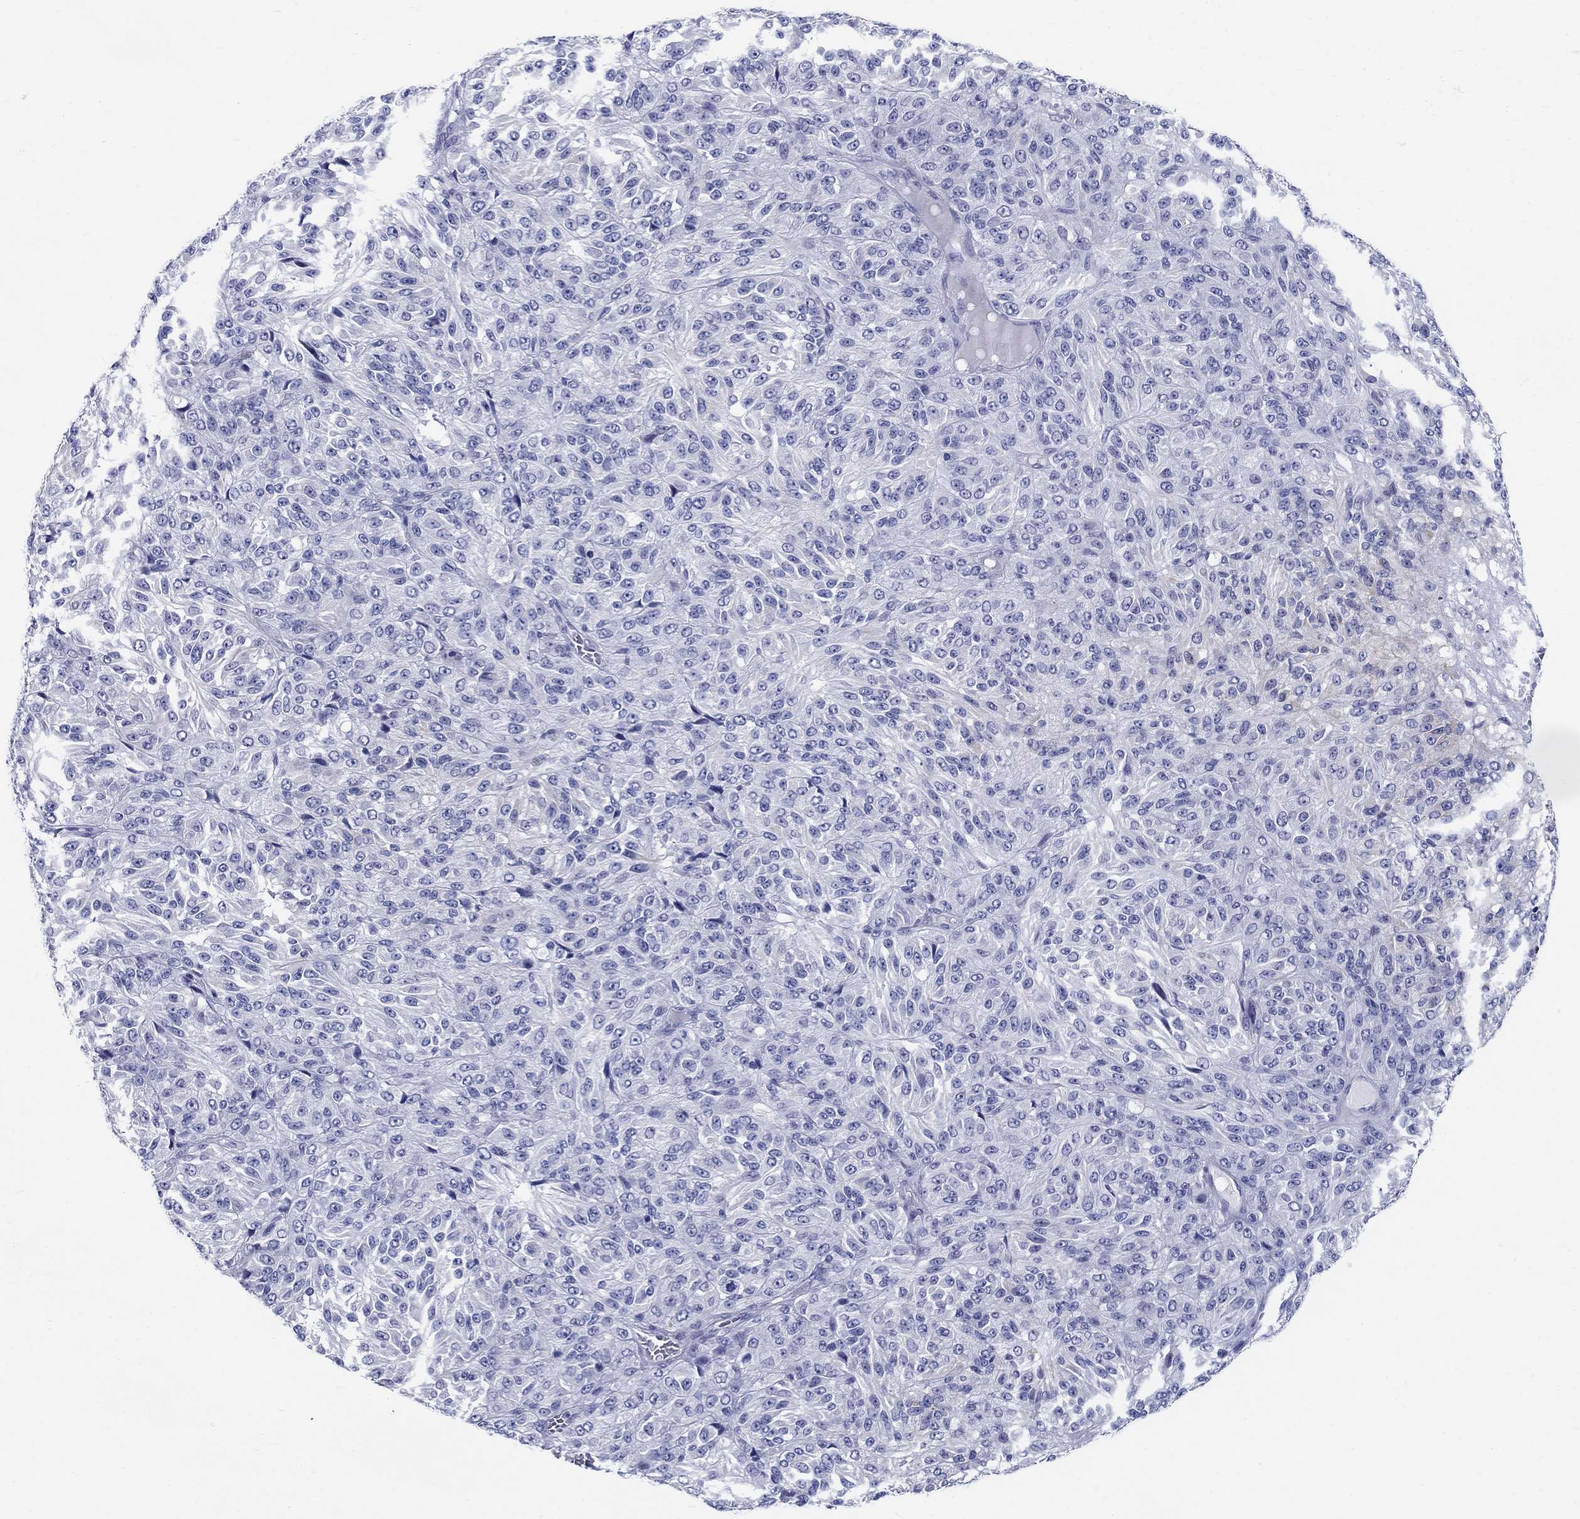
{"staining": {"intensity": "negative", "quantity": "none", "location": "none"}, "tissue": "melanoma", "cell_type": "Tumor cells", "image_type": "cancer", "snomed": [{"axis": "morphology", "description": "Malignant melanoma, Metastatic site"}, {"axis": "topography", "description": "Brain"}], "caption": "Immunohistochemistry (IHC) of malignant melanoma (metastatic site) displays no positivity in tumor cells.", "gene": "CRYGS", "patient": {"sex": "female", "age": 56}}